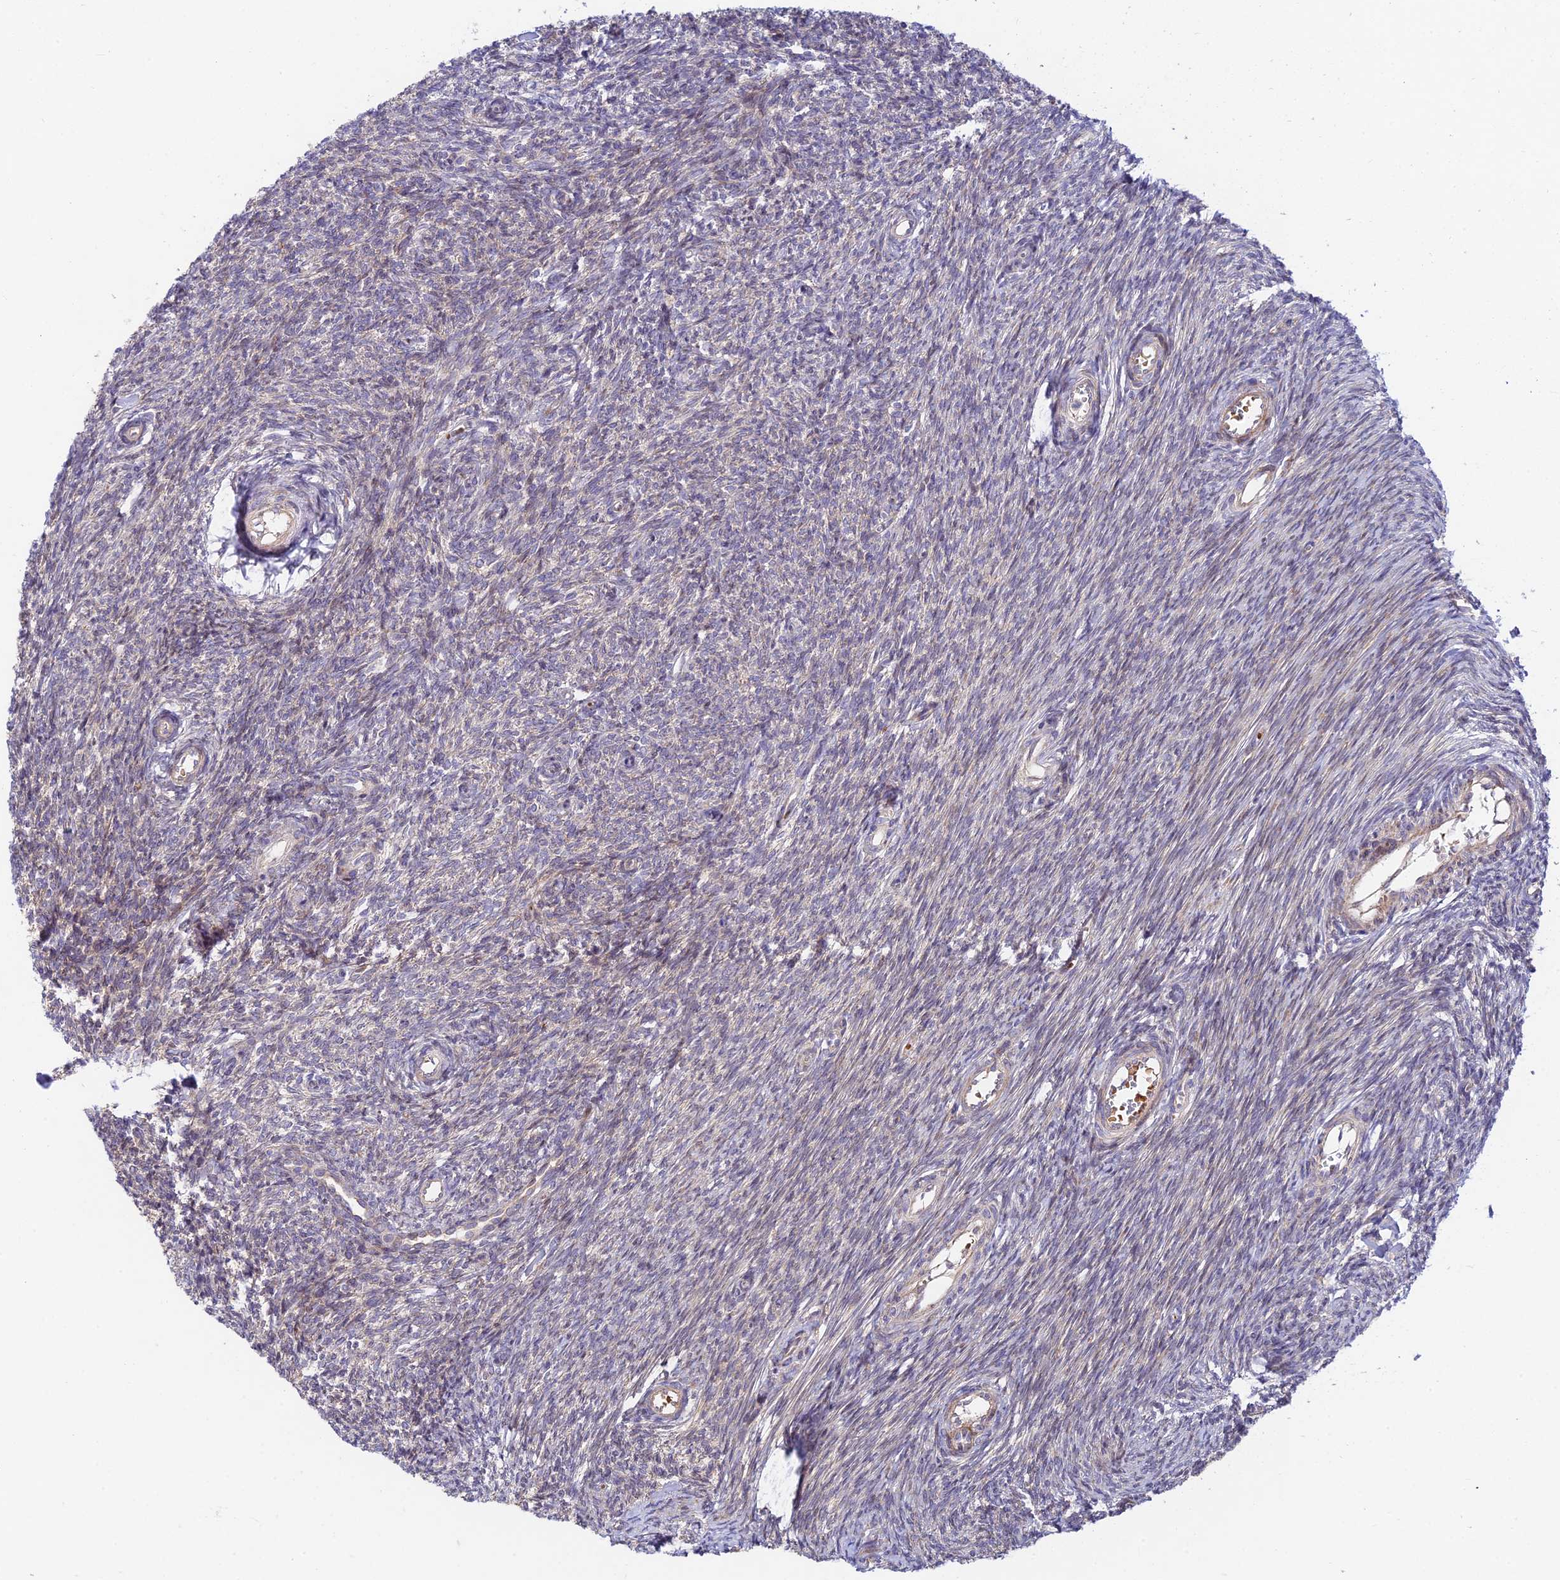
{"staining": {"intensity": "negative", "quantity": "none", "location": "none"}, "tissue": "ovary", "cell_type": "Ovarian stroma cells", "image_type": "normal", "snomed": [{"axis": "morphology", "description": "Normal tissue, NOS"}, {"axis": "topography", "description": "Ovary"}], "caption": "Immunohistochemical staining of normal ovary displays no significant expression in ovarian stroma cells.", "gene": "FUOM", "patient": {"sex": "female", "age": 44}}